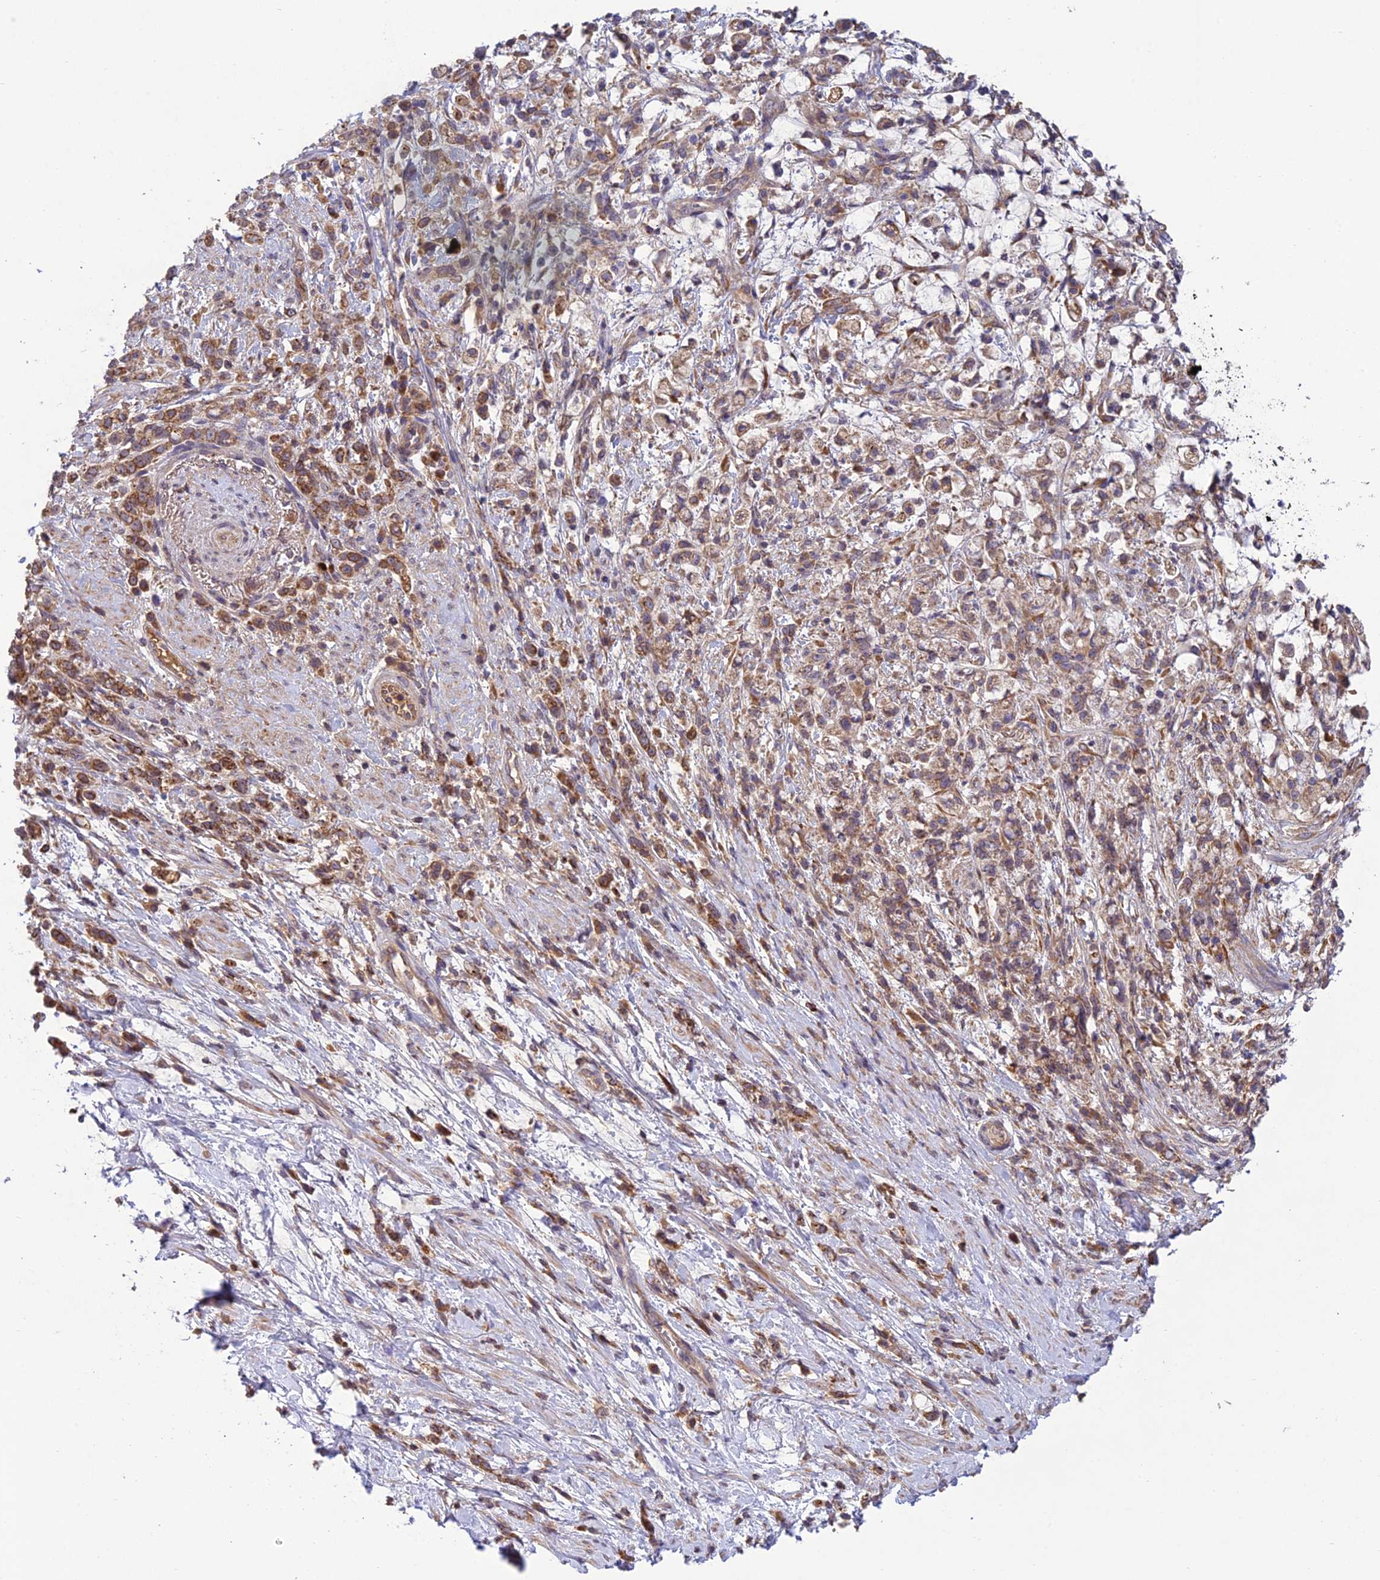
{"staining": {"intensity": "moderate", "quantity": ">75%", "location": "cytoplasmic/membranous"}, "tissue": "stomach cancer", "cell_type": "Tumor cells", "image_type": "cancer", "snomed": [{"axis": "morphology", "description": "Adenocarcinoma, NOS"}, {"axis": "topography", "description": "Stomach"}], "caption": "Immunohistochemical staining of stomach adenocarcinoma demonstrates moderate cytoplasmic/membranous protein expression in approximately >75% of tumor cells.", "gene": "MRNIP", "patient": {"sex": "female", "age": 60}}